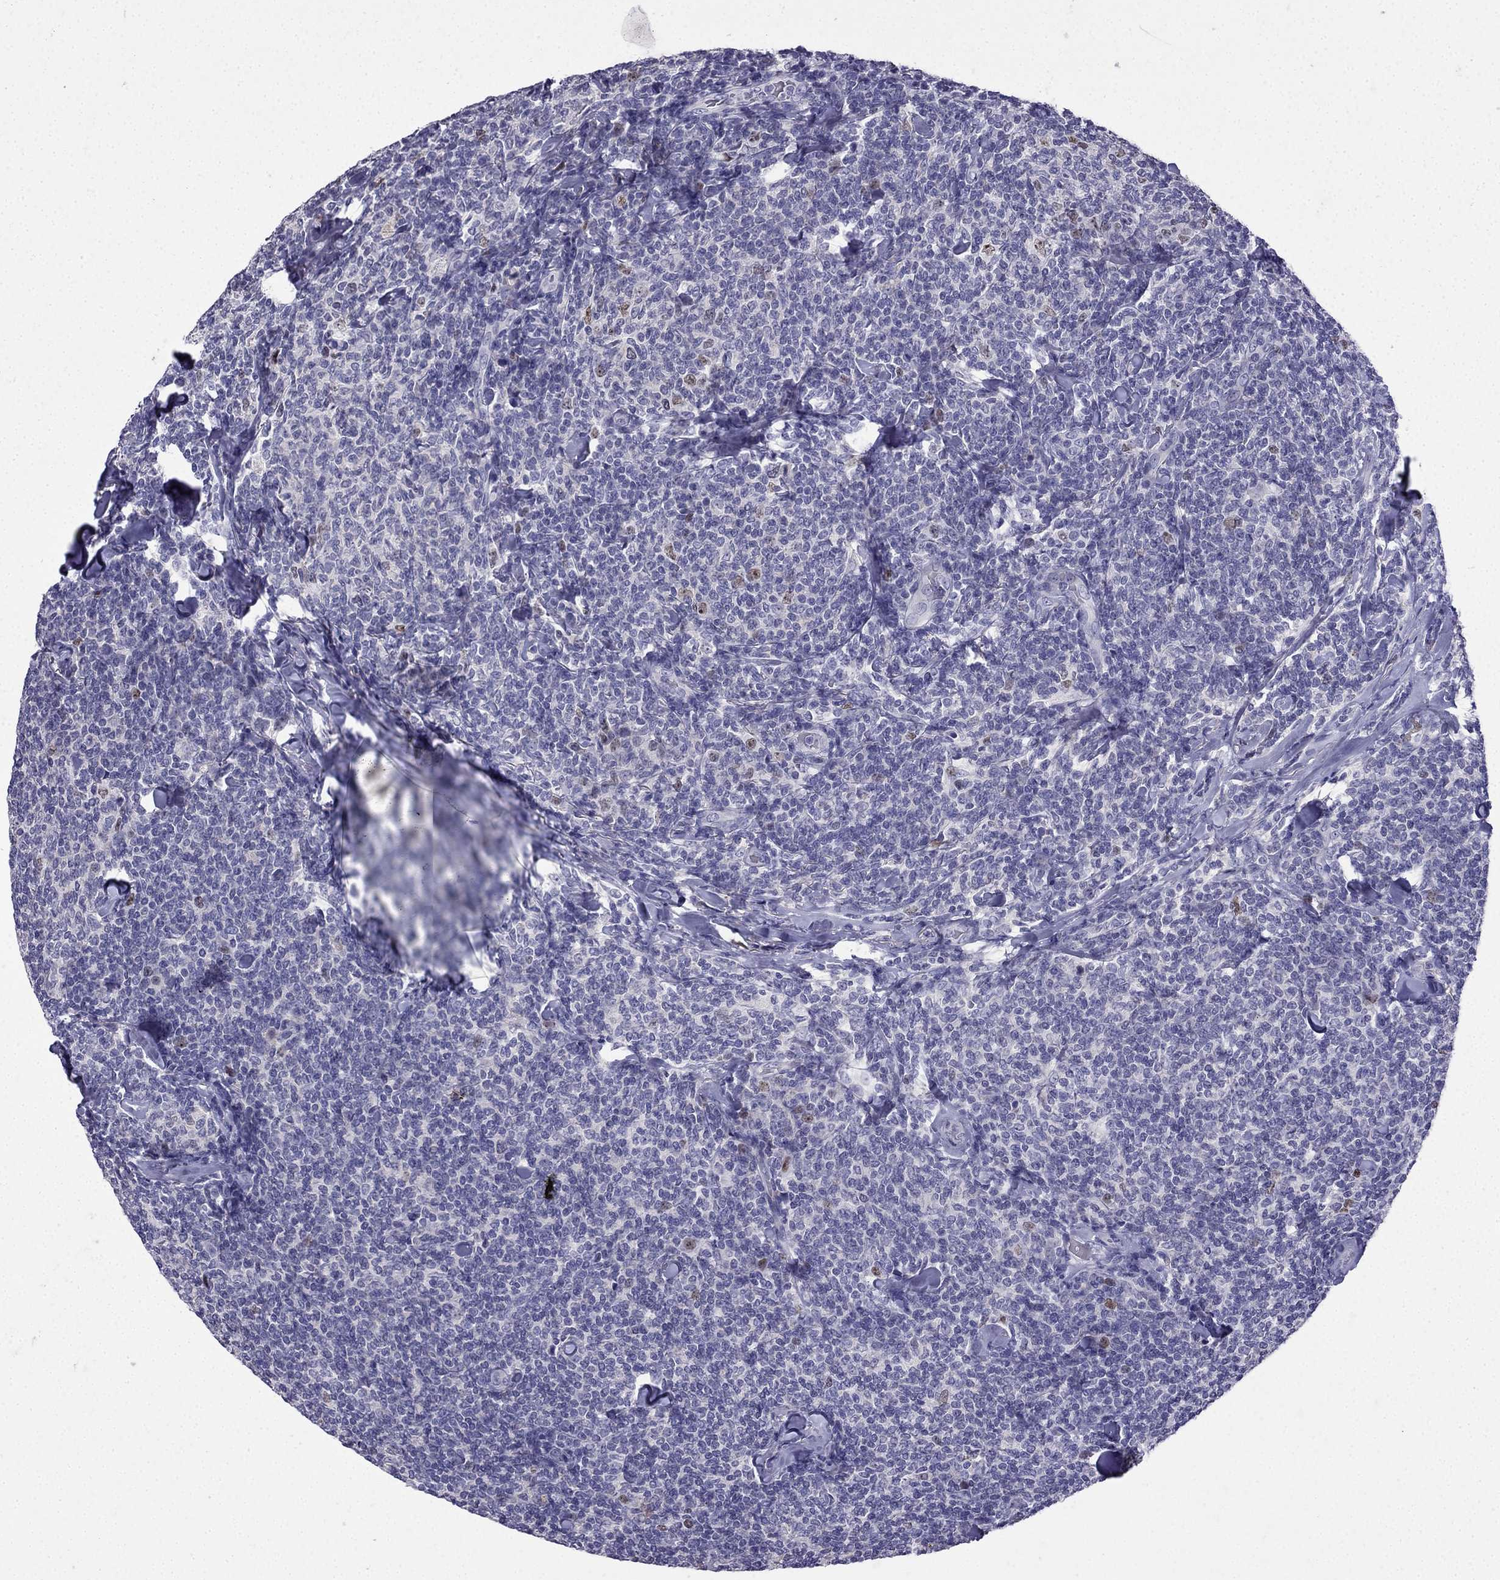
{"staining": {"intensity": "negative", "quantity": "none", "location": "none"}, "tissue": "lymphoma", "cell_type": "Tumor cells", "image_type": "cancer", "snomed": [{"axis": "morphology", "description": "Malignant lymphoma, non-Hodgkin's type, Low grade"}, {"axis": "topography", "description": "Lymph node"}], "caption": "Tumor cells are negative for brown protein staining in lymphoma. (DAB immunohistochemistry (IHC) with hematoxylin counter stain).", "gene": "UHRF1", "patient": {"sex": "female", "age": 56}}